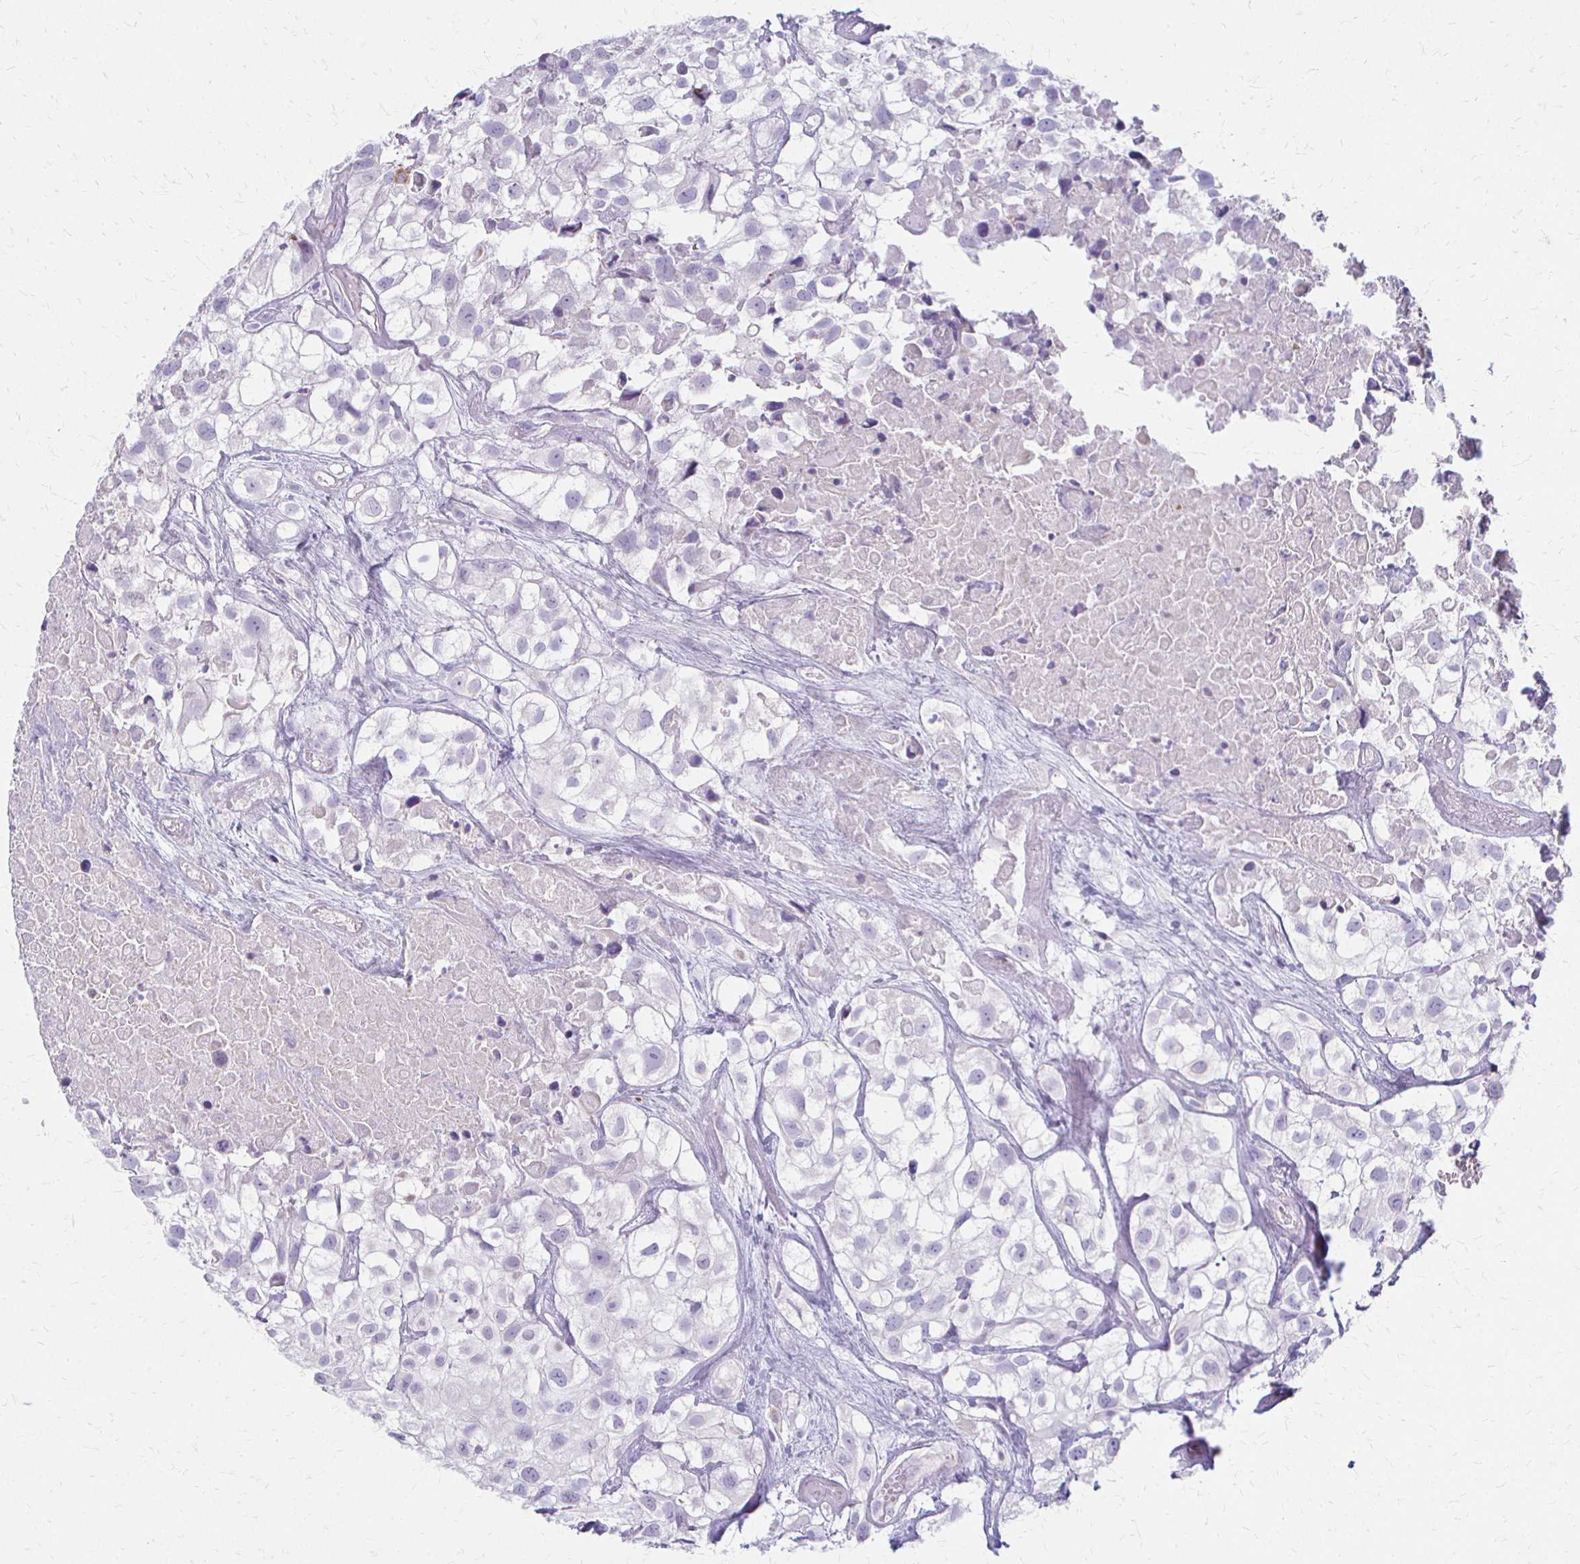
{"staining": {"intensity": "negative", "quantity": "none", "location": "none"}, "tissue": "urothelial cancer", "cell_type": "Tumor cells", "image_type": "cancer", "snomed": [{"axis": "morphology", "description": "Urothelial carcinoma, High grade"}, {"axis": "topography", "description": "Urinary bladder"}], "caption": "Tumor cells show no significant positivity in urothelial cancer. (DAB IHC with hematoxylin counter stain).", "gene": "ACP5", "patient": {"sex": "male", "age": 56}}